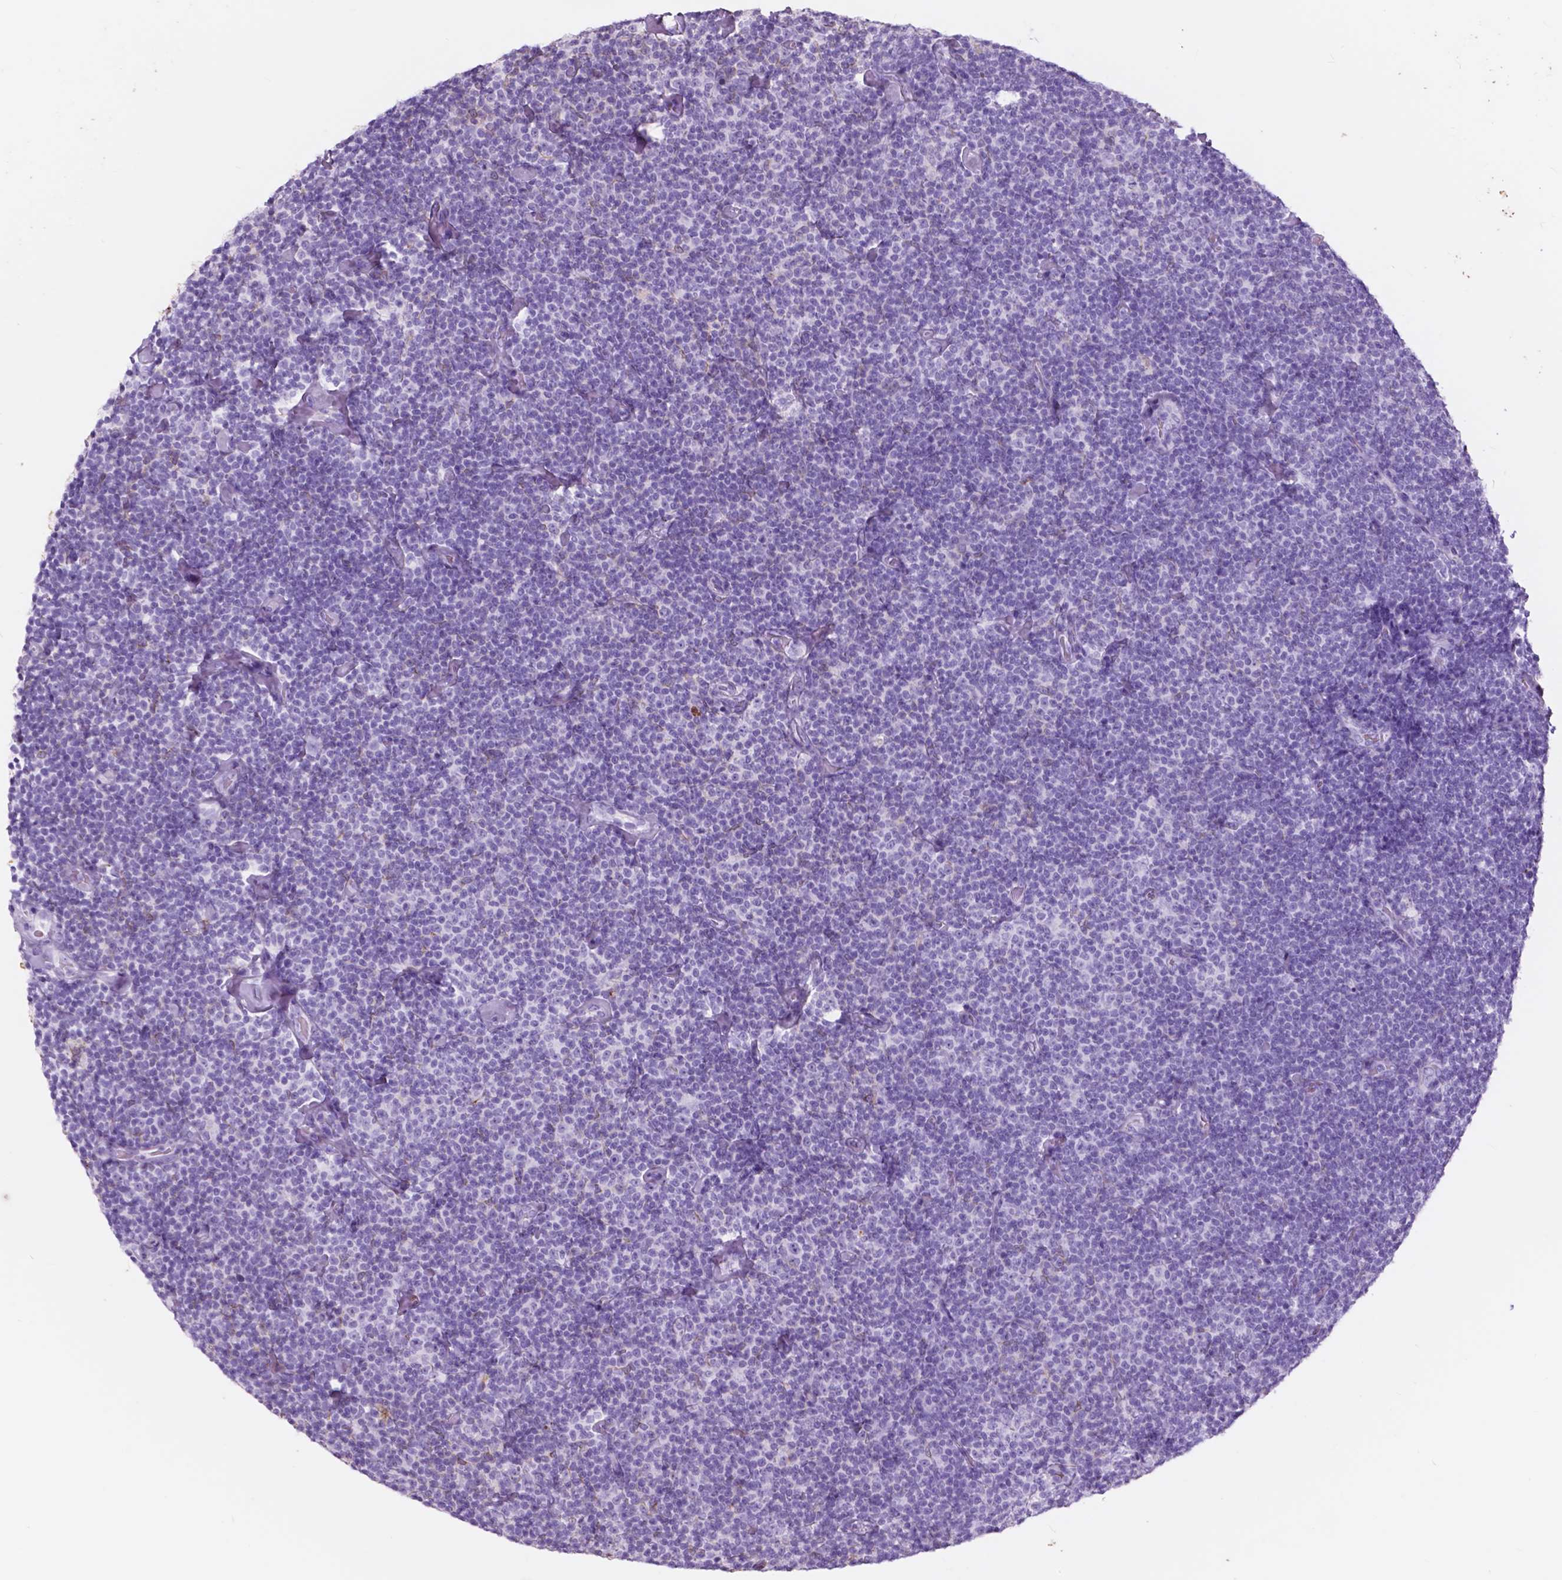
{"staining": {"intensity": "negative", "quantity": "none", "location": "none"}, "tissue": "lymphoma", "cell_type": "Tumor cells", "image_type": "cancer", "snomed": [{"axis": "morphology", "description": "Malignant lymphoma, non-Hodgkin's type, Low grade"}, {"axis": "topography", "description": "Lymph node"}], "caption": "There is no significant expression in tumor cells of lymphoma. (DAB immunohistochemistry with hematoxylin counter stain).", "gene": "FXYD2", "patient": {"sex": "male", "age": 81}}